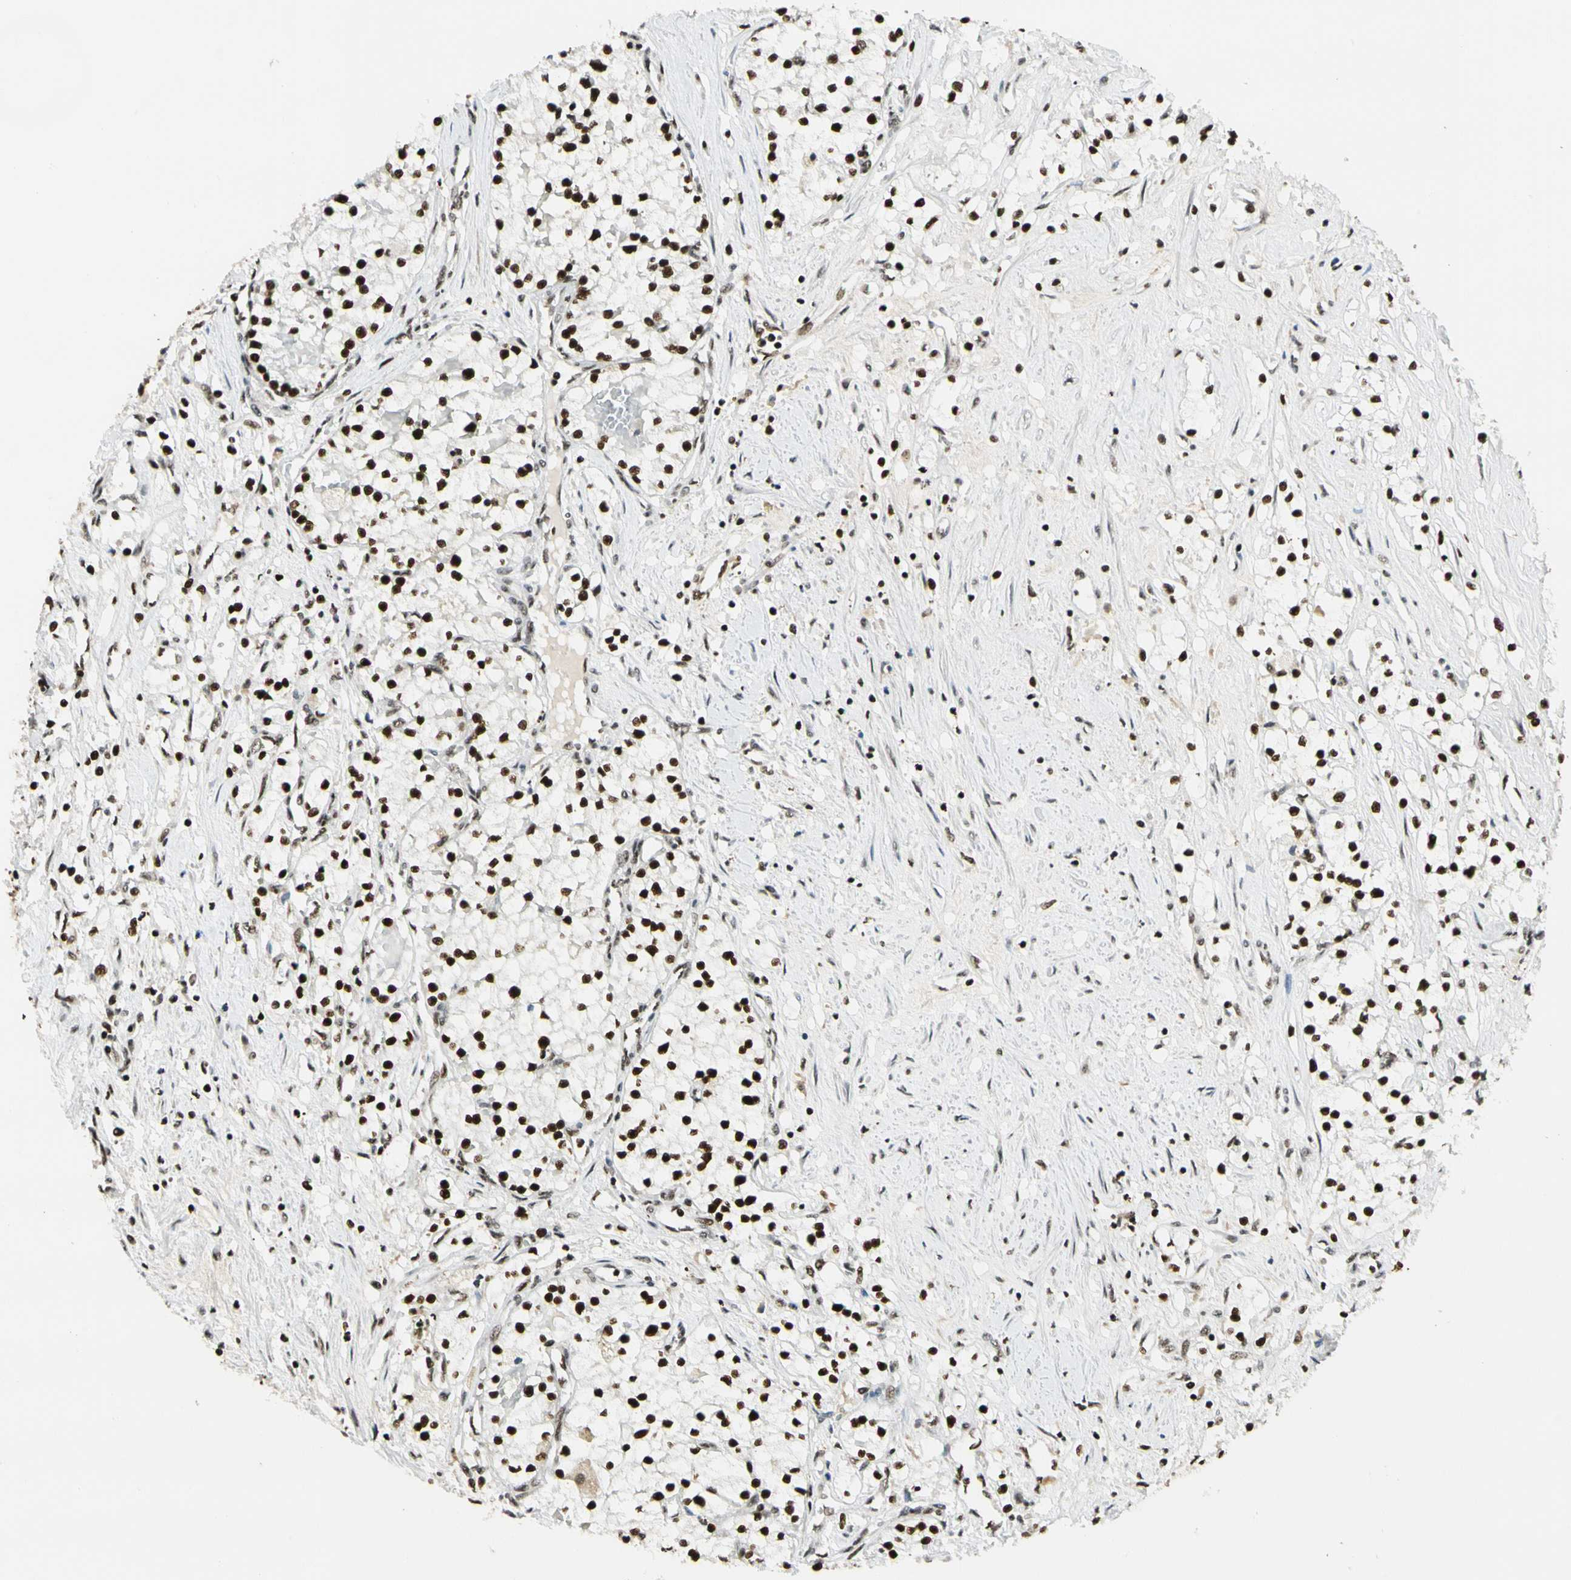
{"staining": {"intensity": "strong", "quantity": ">75%", "location": "nuclear"}, "tissue": "renal cancer", "cell_type": "Tumor cells", "image_type": "cancer", "snomed": [{"axis": "morphology", "description": "Adenocarcinoma, NOS"}, {"axis": "topography", "description": "Kidney"}], "caption": "Immunohistochemistry (IHC) histopathology image of renal adenocarcinoma stained for a protein (brown), which exhibits high levels of strong nuclear positivity in about >75% of tumor cells.", "gene": "CDK12", "patient": {"sex": "male", "age": 68}}